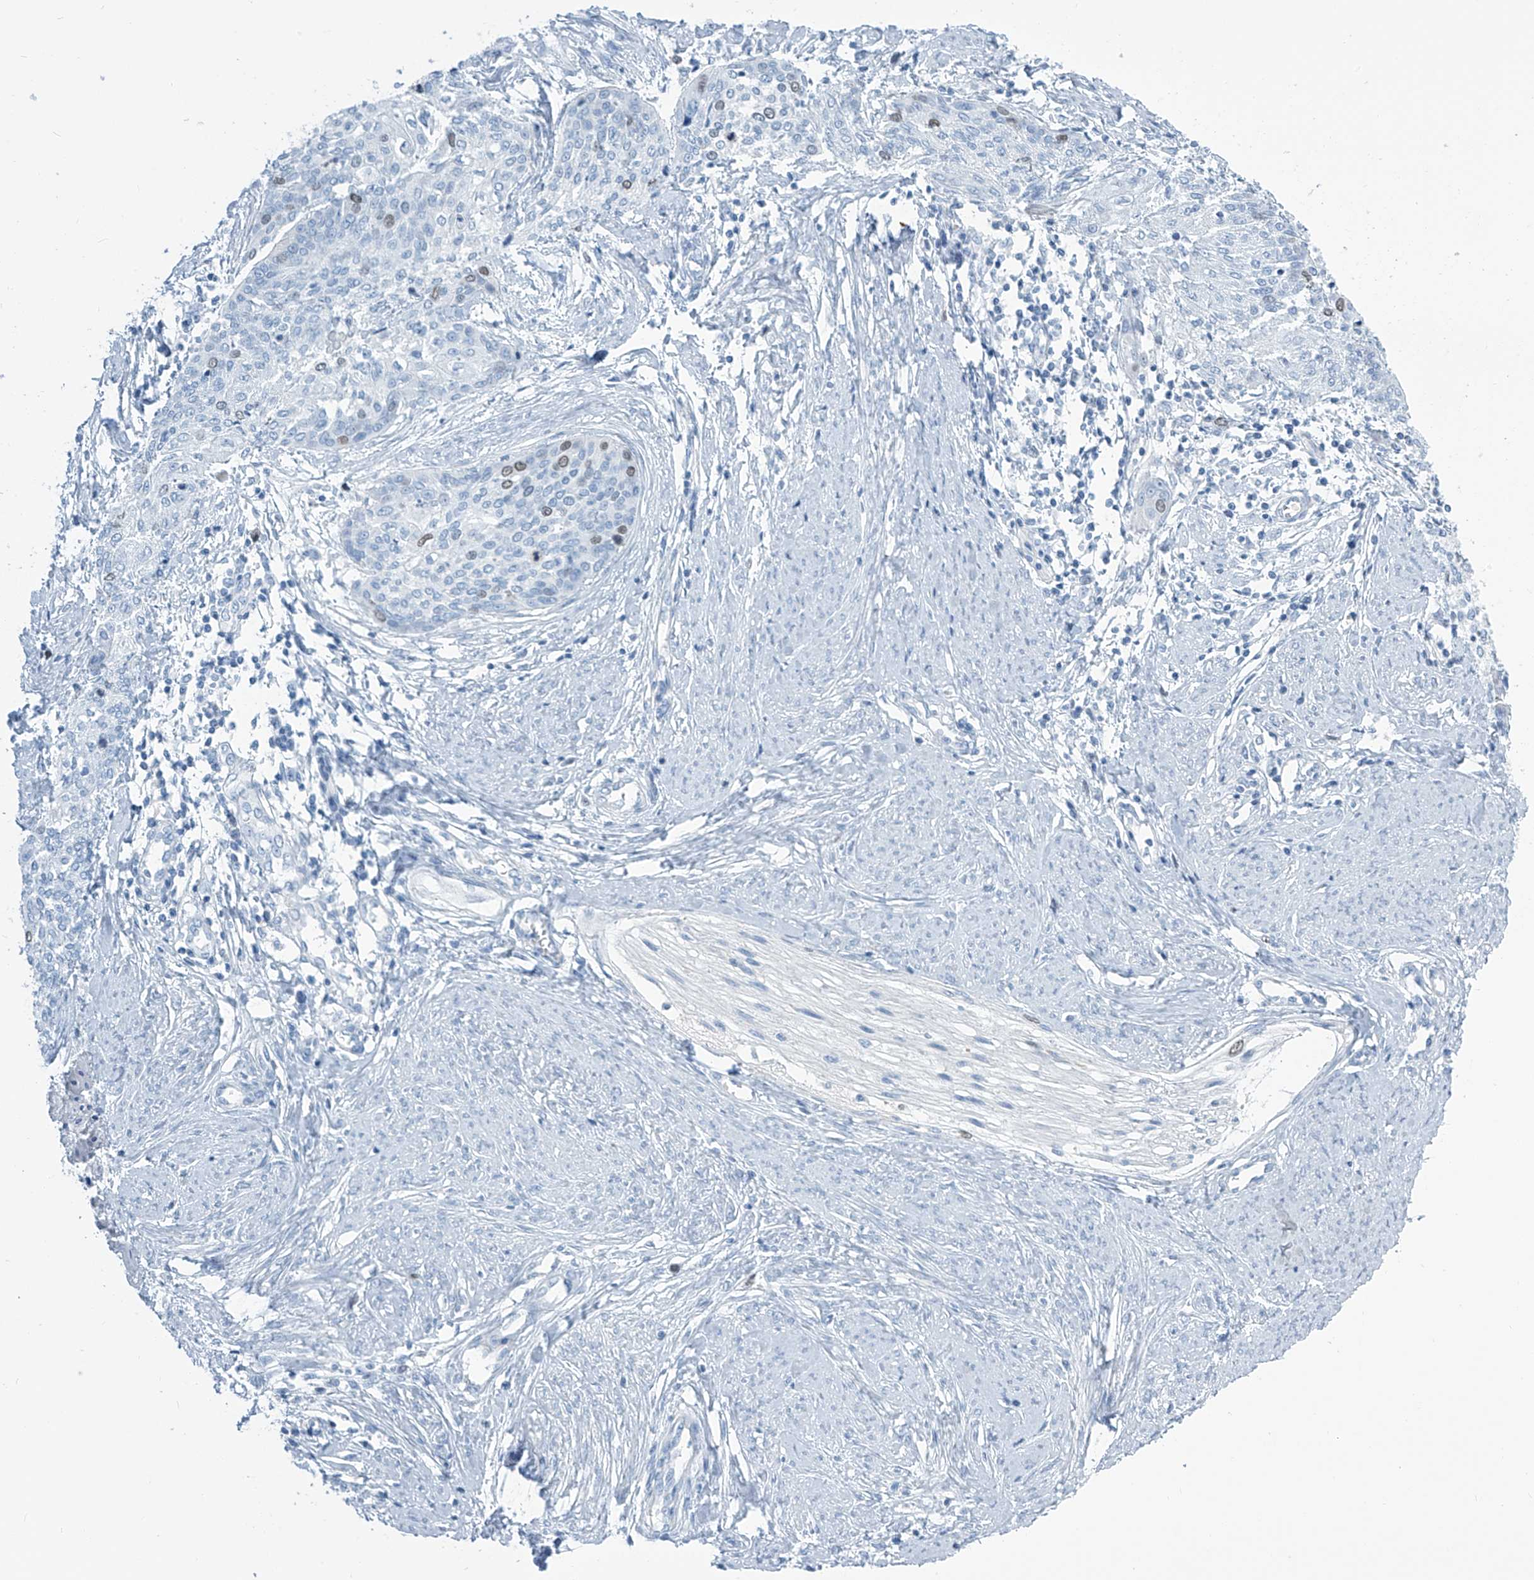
{"staining": {"intensity": "weak", "quantity": "<25%", "location": "nuclear"}, "tissue": "cervical cancer", "cell_type": "Tumor cells", "image_type": "cancer", "snomed": [{"axis": "morphology", "description": "Squamous cell carcinoma, NOS"}, {"axis": "topography", "description": "Cervix"}], "caption": "Tumor cells show no significant protein positivity in squamous cell carcinoma (cervical). (DAB (3,3'-diaminobenzidine) immunohistochemistry with hematoxylin counter stain).", "gene": "SGO2", "patient": {"sex": "female", "age": 37}}